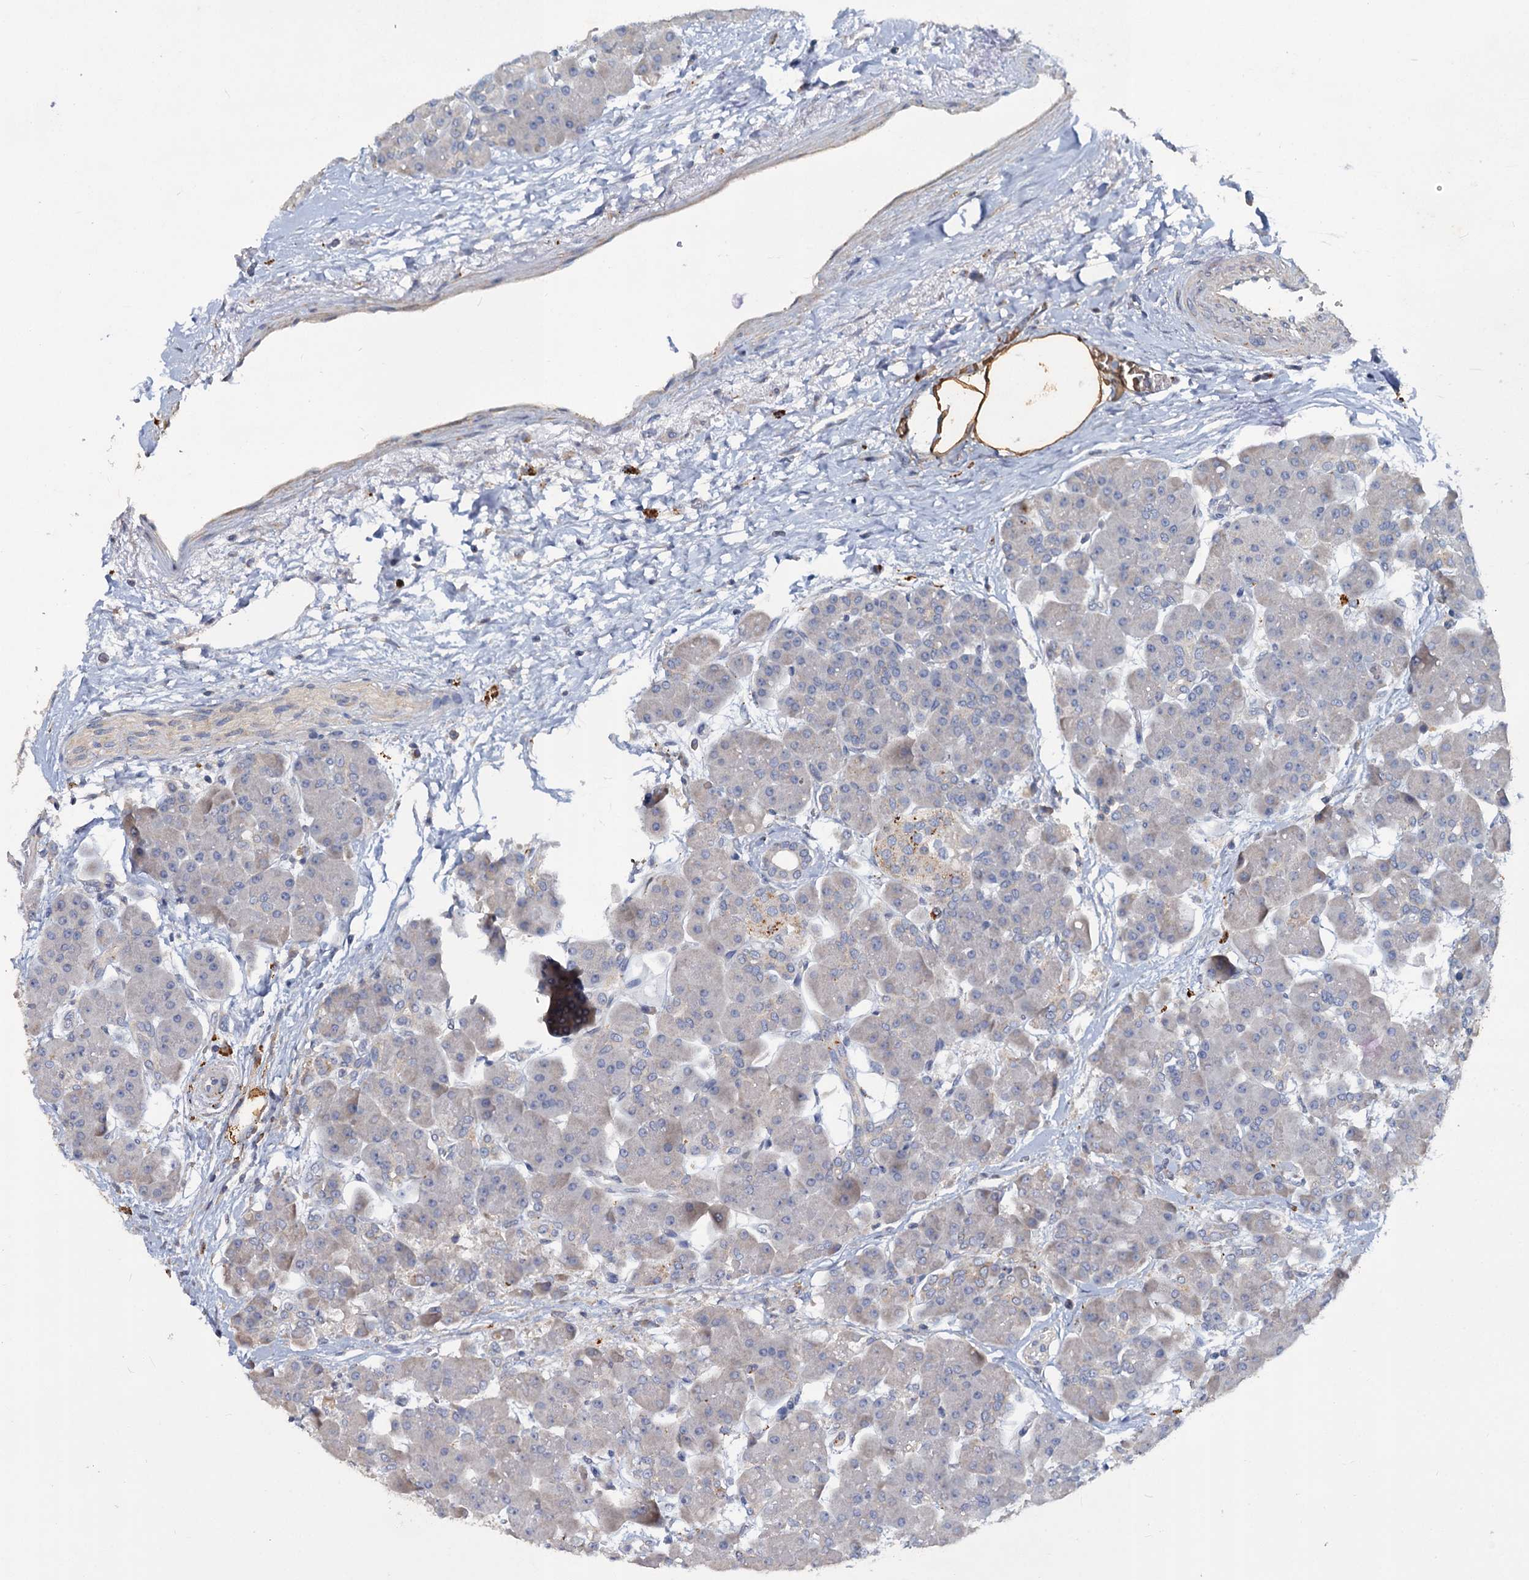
{"staining": {"intensity": "negative", "quantity": "none", "location": "none"}, "tissue": "pancreas", "cell_type": "Exocrine glandular cells", "image_type": "normal", "snomed": [{"axis": "morphology", "description": "Normal tissue, NOS"}, {"axis": "topography", "description": "Pancreas"}], "caption": "There is no significant staining in exocrine glandular cells of pancreas. (Stains: DAB immunohistochemistry (IHC) with hematoxylin counter stain, Microscopy: brightfield microscopy at high magnification).", "gene": "SLC2A7", "patient": {"sex": "male", "age": 66}}